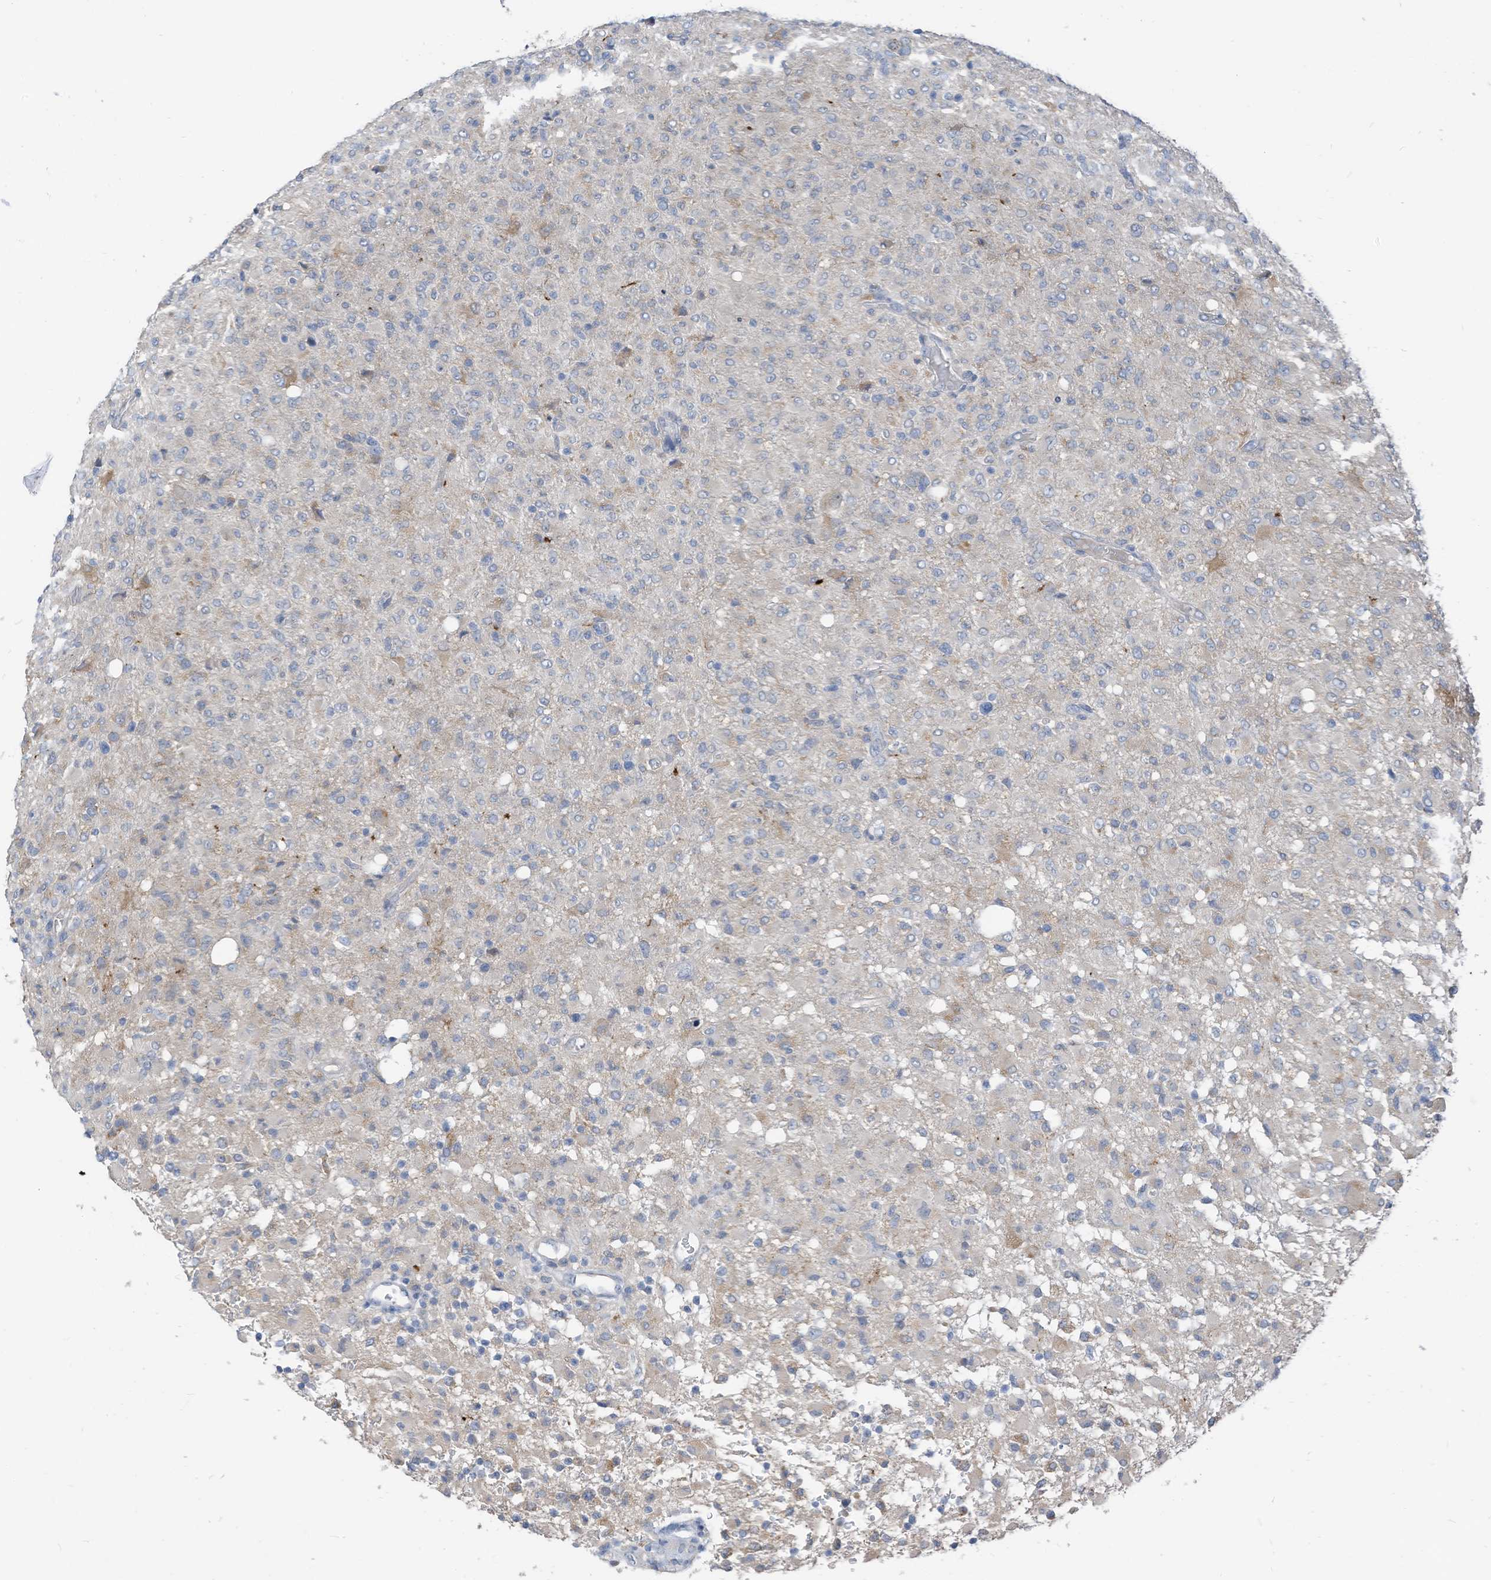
{"staining": {"intensity": "negative", "quantity": "none", "location": "none"}, "tissue": "glioma", "cell_type": "Tumor cells", "image_type": "cancer", "snomed": [{"axis": "morphology", "description": "Glioma, malignant, High grade"}, {"axis": "topography", "description": "Brain"}], "caption": "Tumor cells show no significant positivity in glioma.", "gene": "LDAH", "patient": {"sex": "female", "age": 57}}